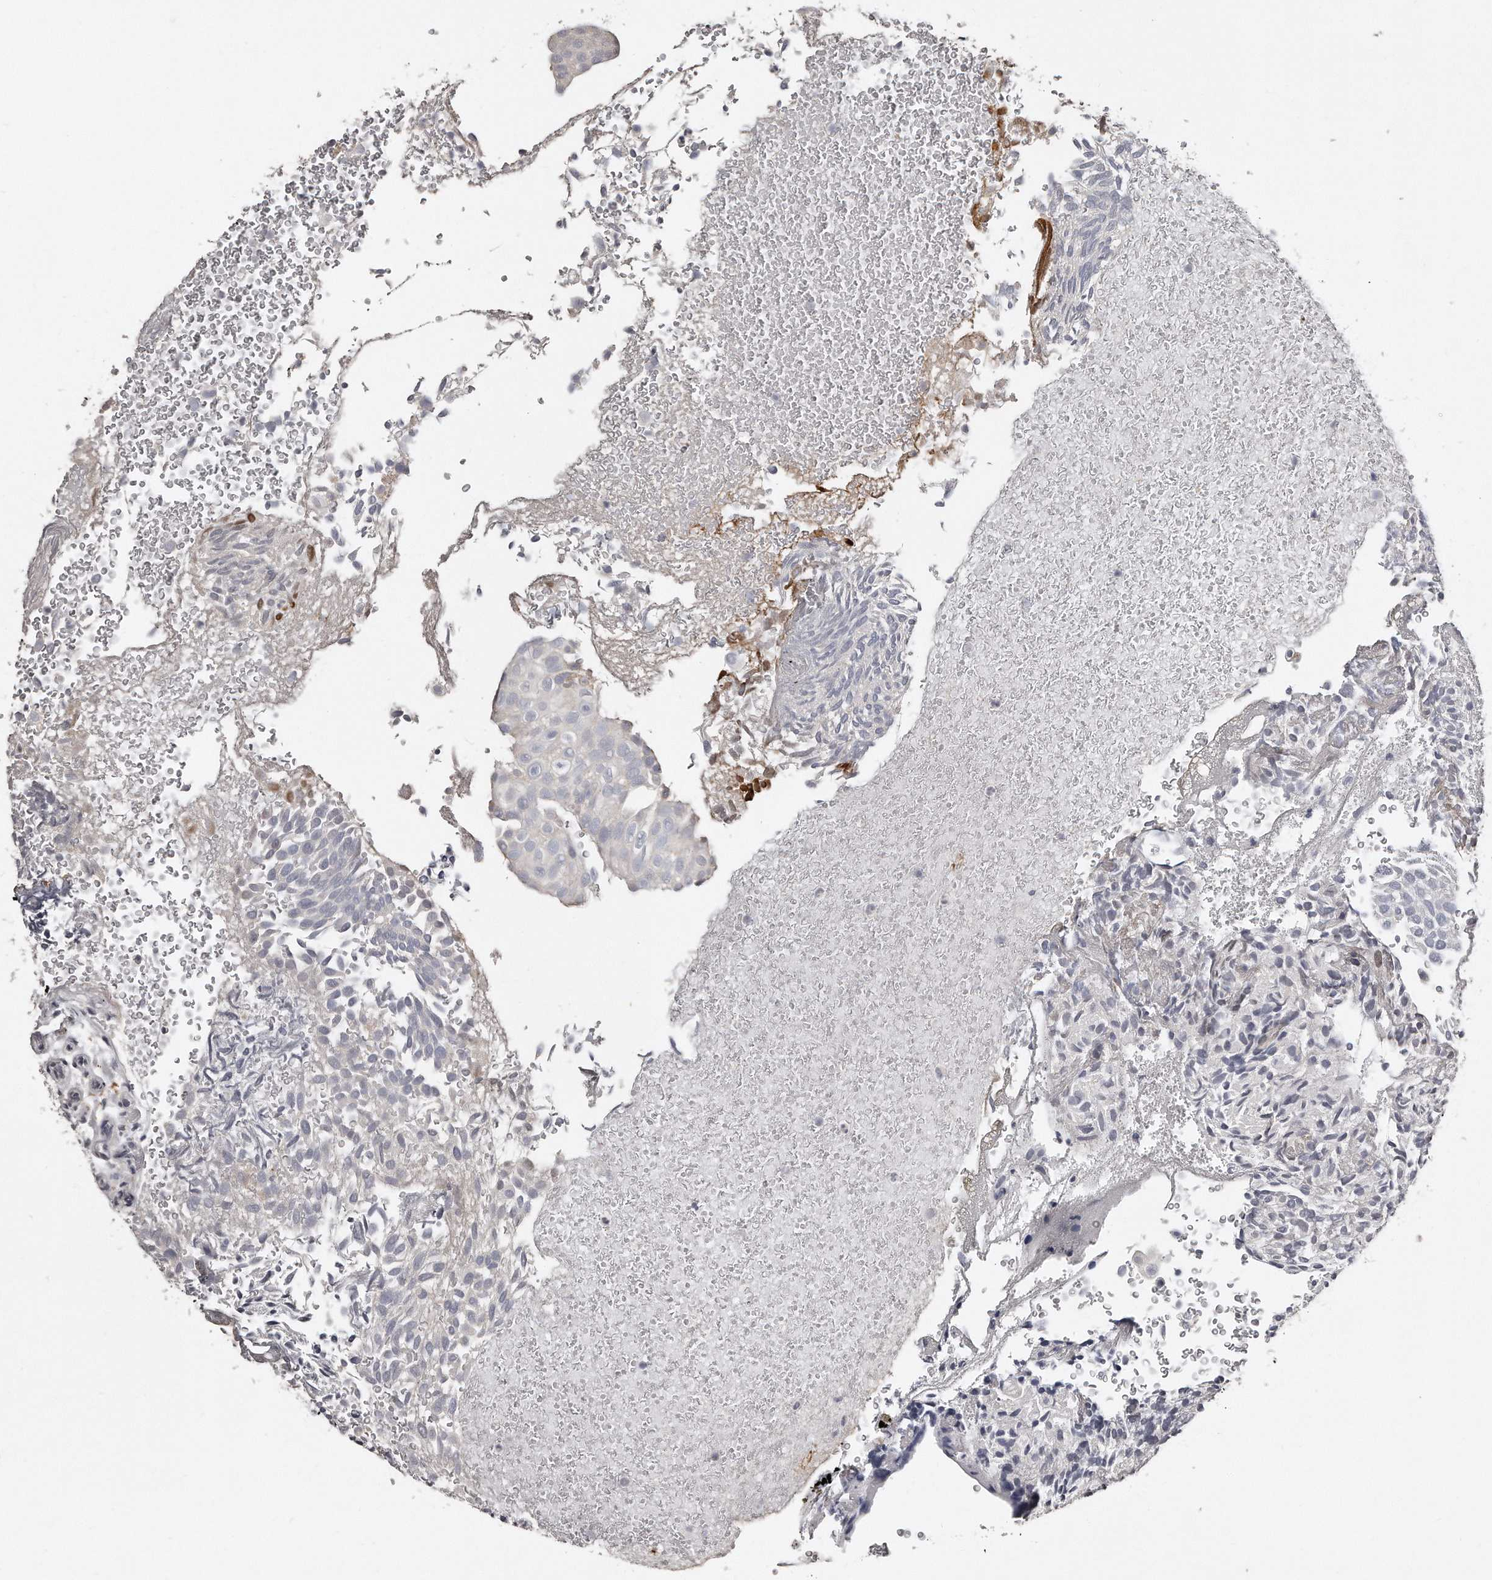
{"staining": {"intensity": "negative", "quantity": "none", "location": "none"}, "tissue": "urothelial cancer", "cell_type": "Tumor cells", "image_type": "cancer", "snomed": [{"axis": "morphology", "description": "Urothelial carcinoma, Low grade"}, {"axis": "topography", "description": "Urinary bladder"}], "caption": "This is an IHC histopathology image of human urothelial cancer. There is no staining in tumor cells.", "gene": "LMOD1", "patient": {"sex": "male", "age": 78}}